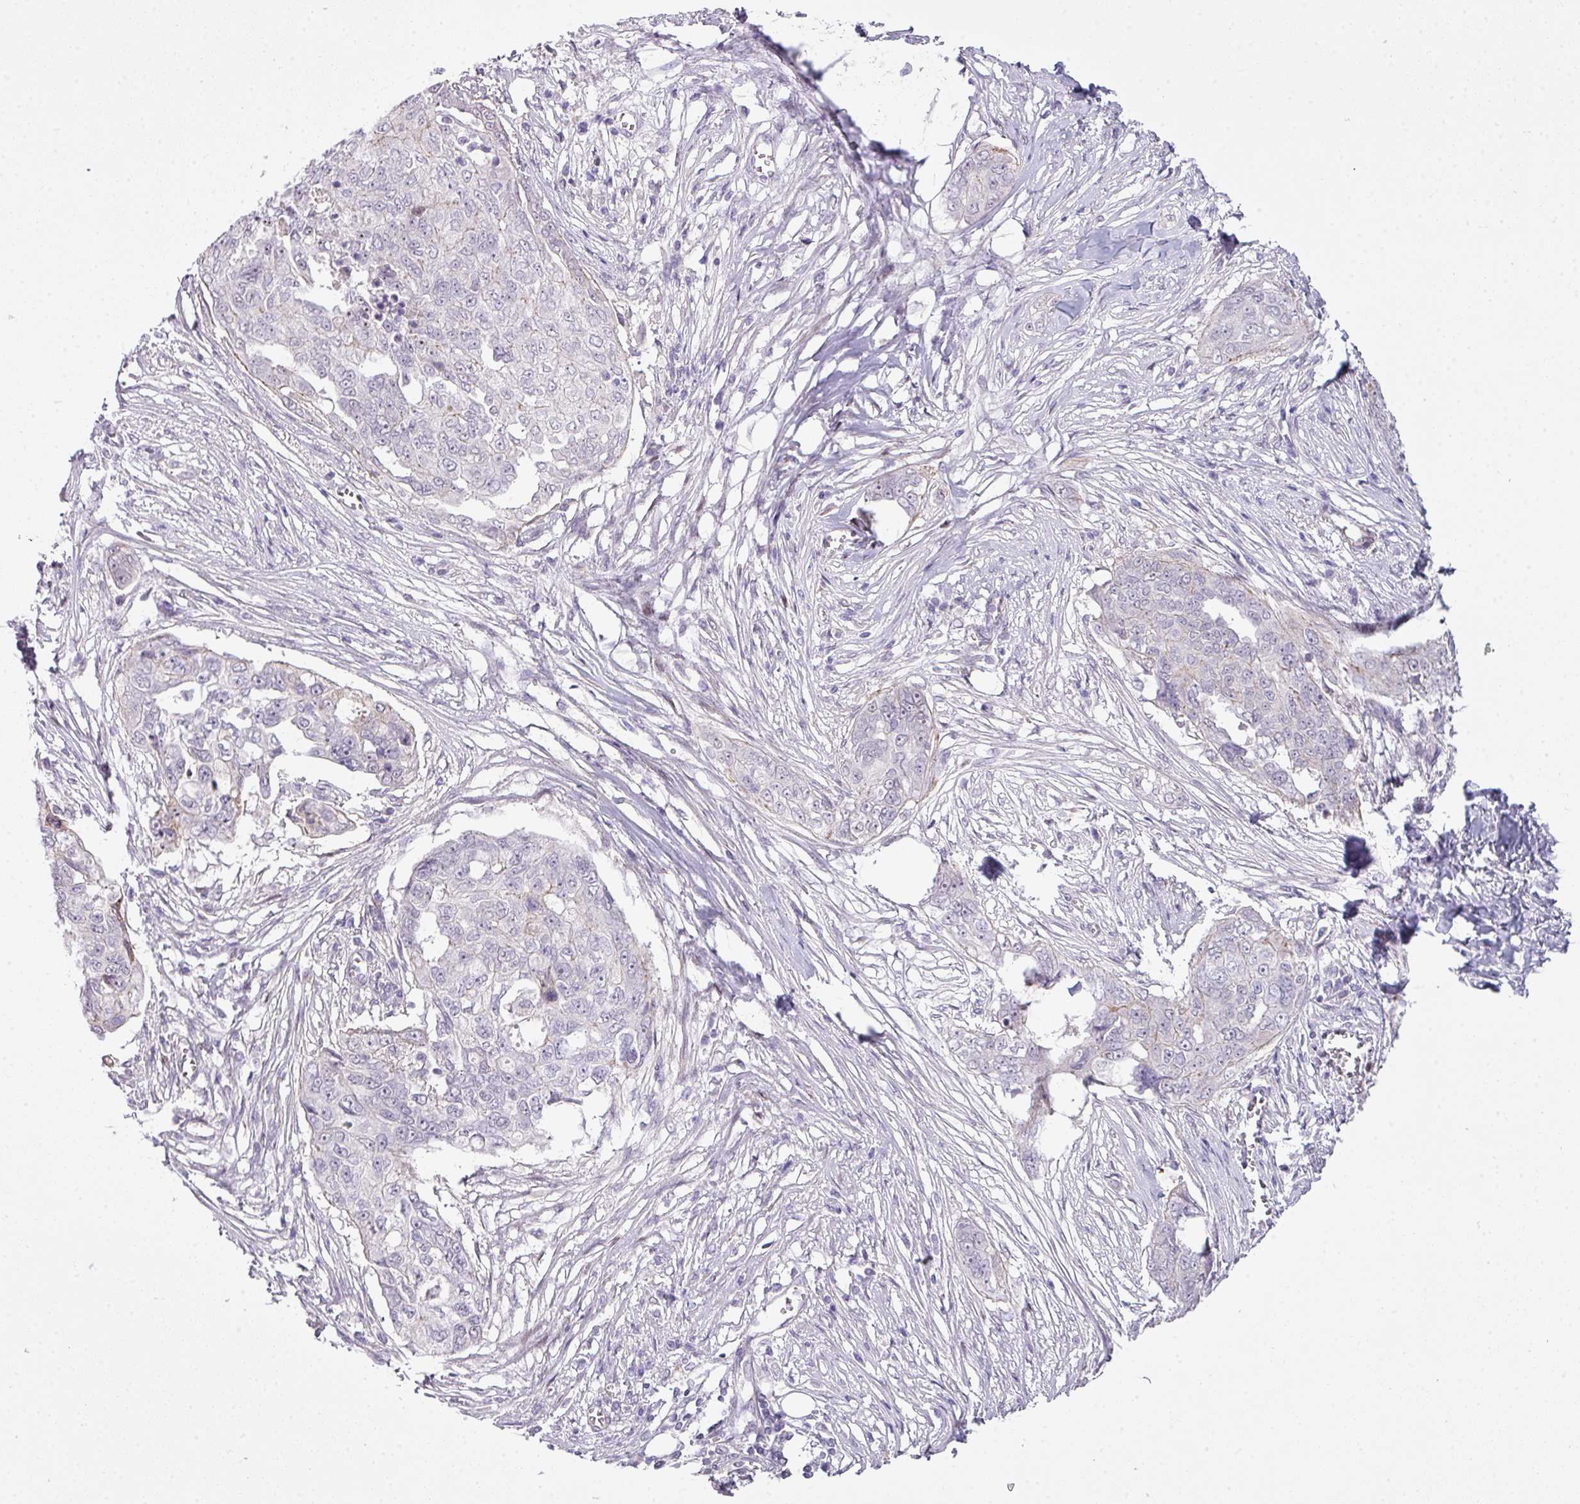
{"staining": {"intensity": "negative", "quantity": "none", "location": "none"}, "tissue": "ovarian cancer", "cell_type": "Tumor cells", "image_type": "cancer", "snomed": [{"axis": "morphology", "description": "Carcinoma, endometroid"}, {"axis": "topography", "description": "Ovary"}], "caption": "Immunohistochemical staining of human ovarian endometroid carcinoma exhibits no significant expression in tumor cells.", "gene": "ZNF688", "patient": {"sex": "female", "age": 70}}